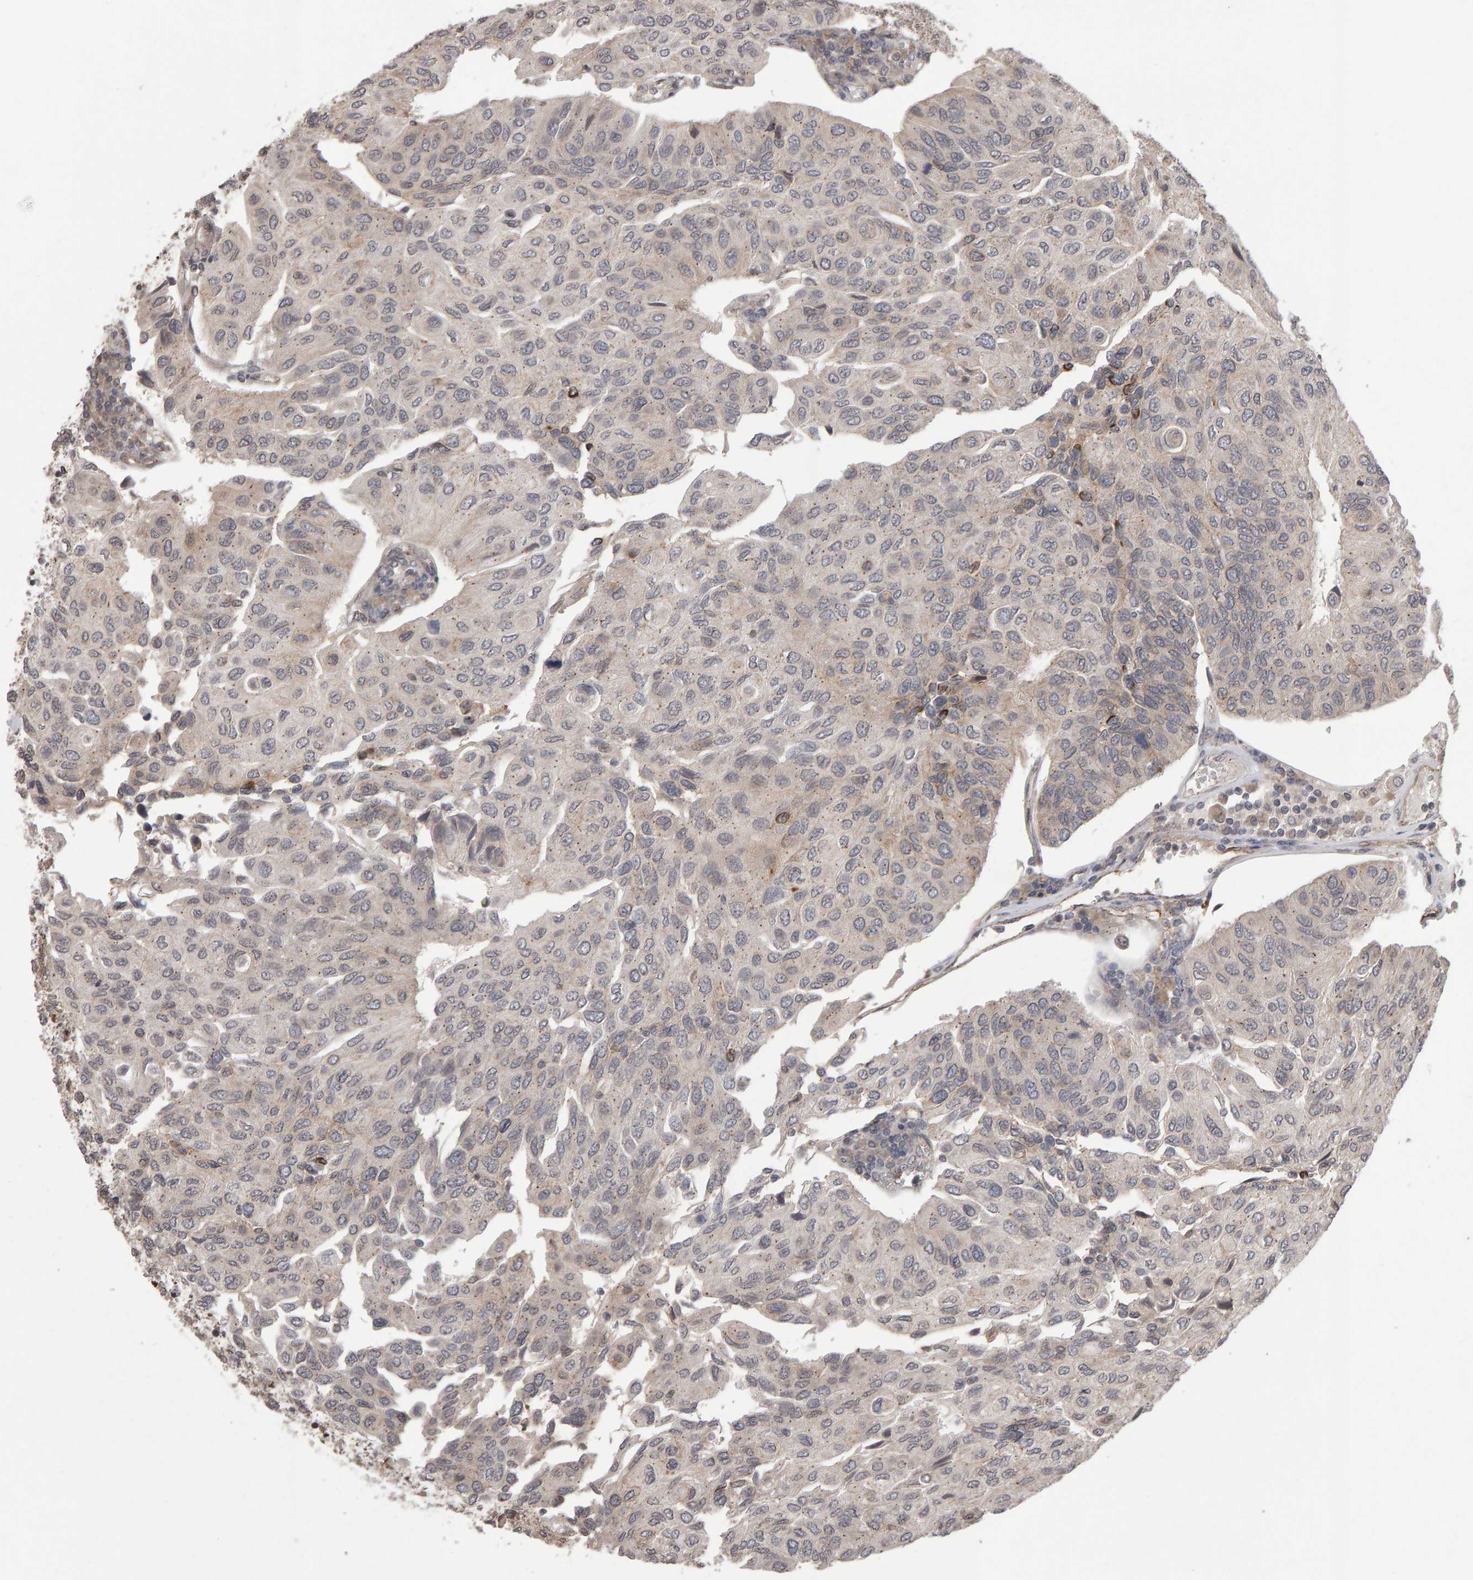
{"staining": {"intensity": "weak", "quantity": "<25%", "location": "cytoplasmic/membranous"}, "tissue": "urothelial cancer", "cell_type": "Tumor cells", "image_type": "cancer", "snomed": [{"axis": "morphology", "description": "Urothelial carcinoma, High grade"}, {"axis": "topography", "description": "Urinary bladder"}], "caption": "Immunohistochemical staining of urothelial cancer reveals no significant positivity in tumor cells. (DAB IHC with hematoxylin counter stain).", "gene": "SCRIB", "patient": {"sex": "male", "age": 66}}